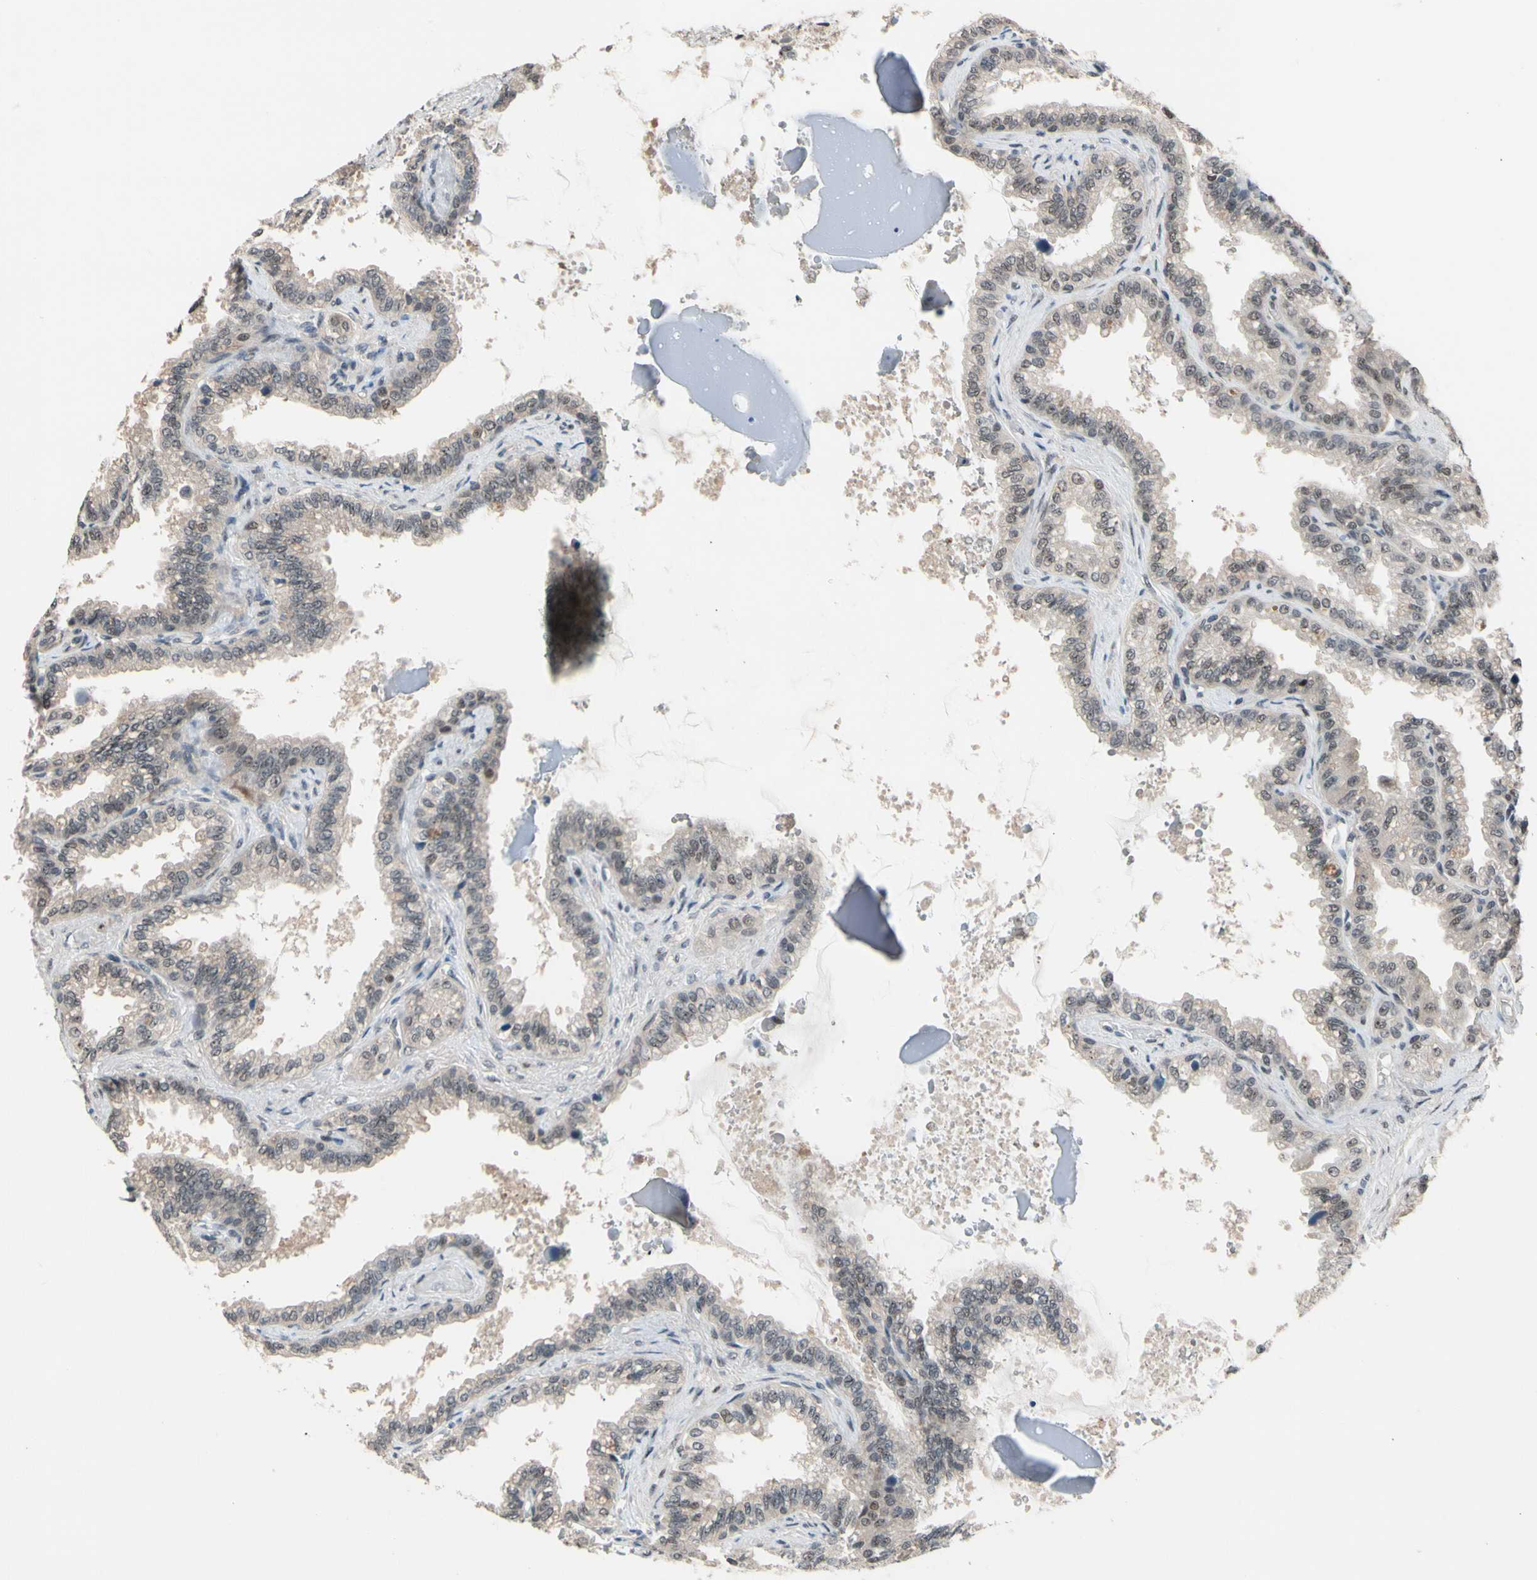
{"staining": {"intensity": "weak", "quantity": ">75%", "location": "cytoplasmic/membranous"}, "tissue": "seminal vesicle", "cell_type": "Glandular cells", "image_type": "normal", "snomed": [{"axis": "morphology", "description": "Normal tissue, NOS"}, {"axis": "topography", "description": "Seminal veicle"}], "caption": "The histopathology image demonstrates staining of benign seminal vesicle, revealing weak cytoplasmic/membranous protein expression (brown color) within glandular cells. (Stains: DAB in brown, nuclei in blue, Microscopy: brightfield microscopy at high magnification).", "gene": "NGEF", "patient": {"sex": "male", "age": 46}}